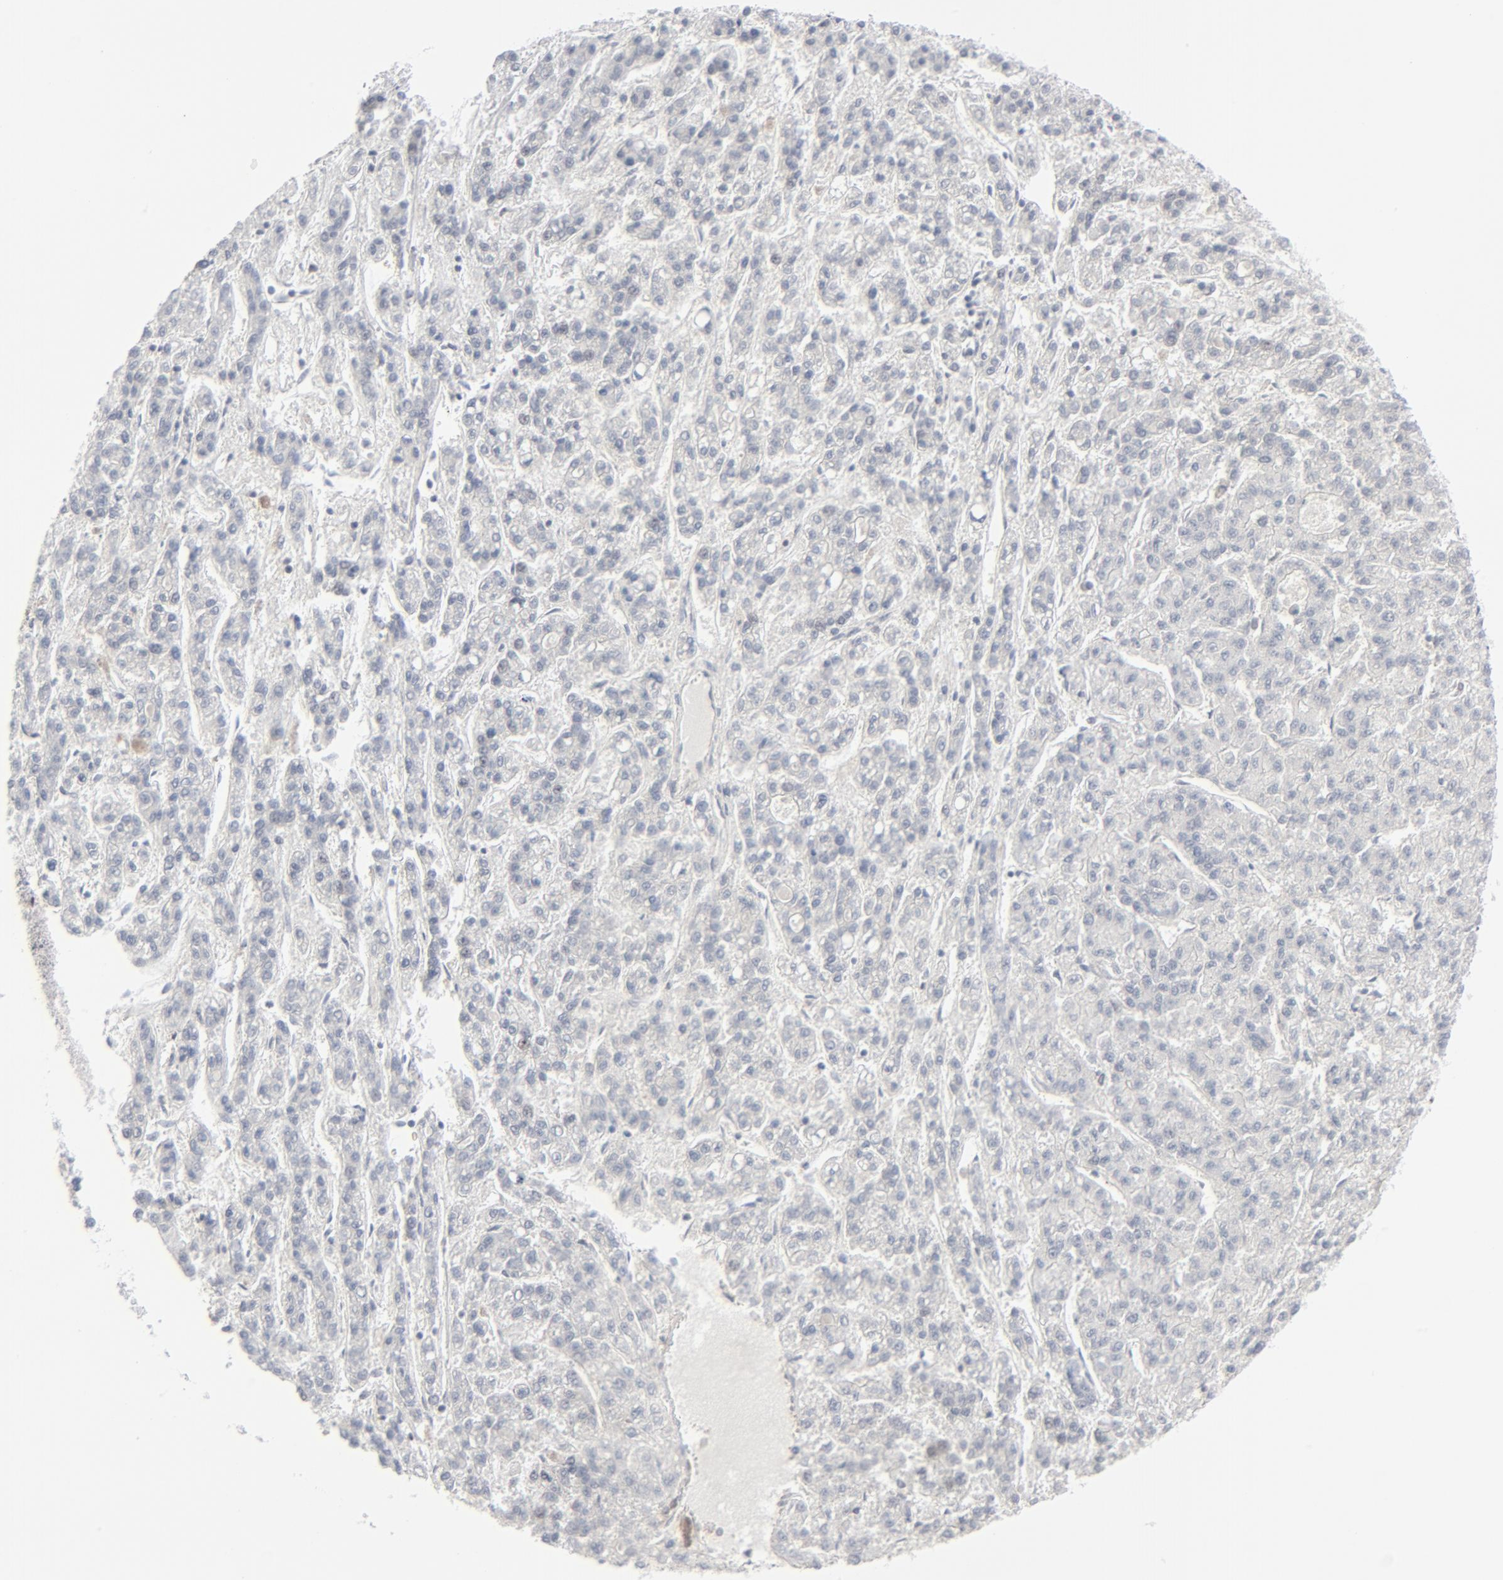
{"staining": {"intensity": "negative", "quantity": "none", "location": "none"}, "tissue": "liver cancer", "cell_type": "Tumor cells", "image_type": "cancer", "snomed": [{"axis": "morphology", "description": "Carcinoma, Hepatocellular, NOS"}, {"axis": "topography", "description": "Liver"}], "caption": "Liver cancer (hepatocellular carcinoma) stained for a protein using immunohistochemistry (IHC) reveals no expression tumor cells.", "gene": "AKT1", "patient": {"sex": "male", "age": 70}}